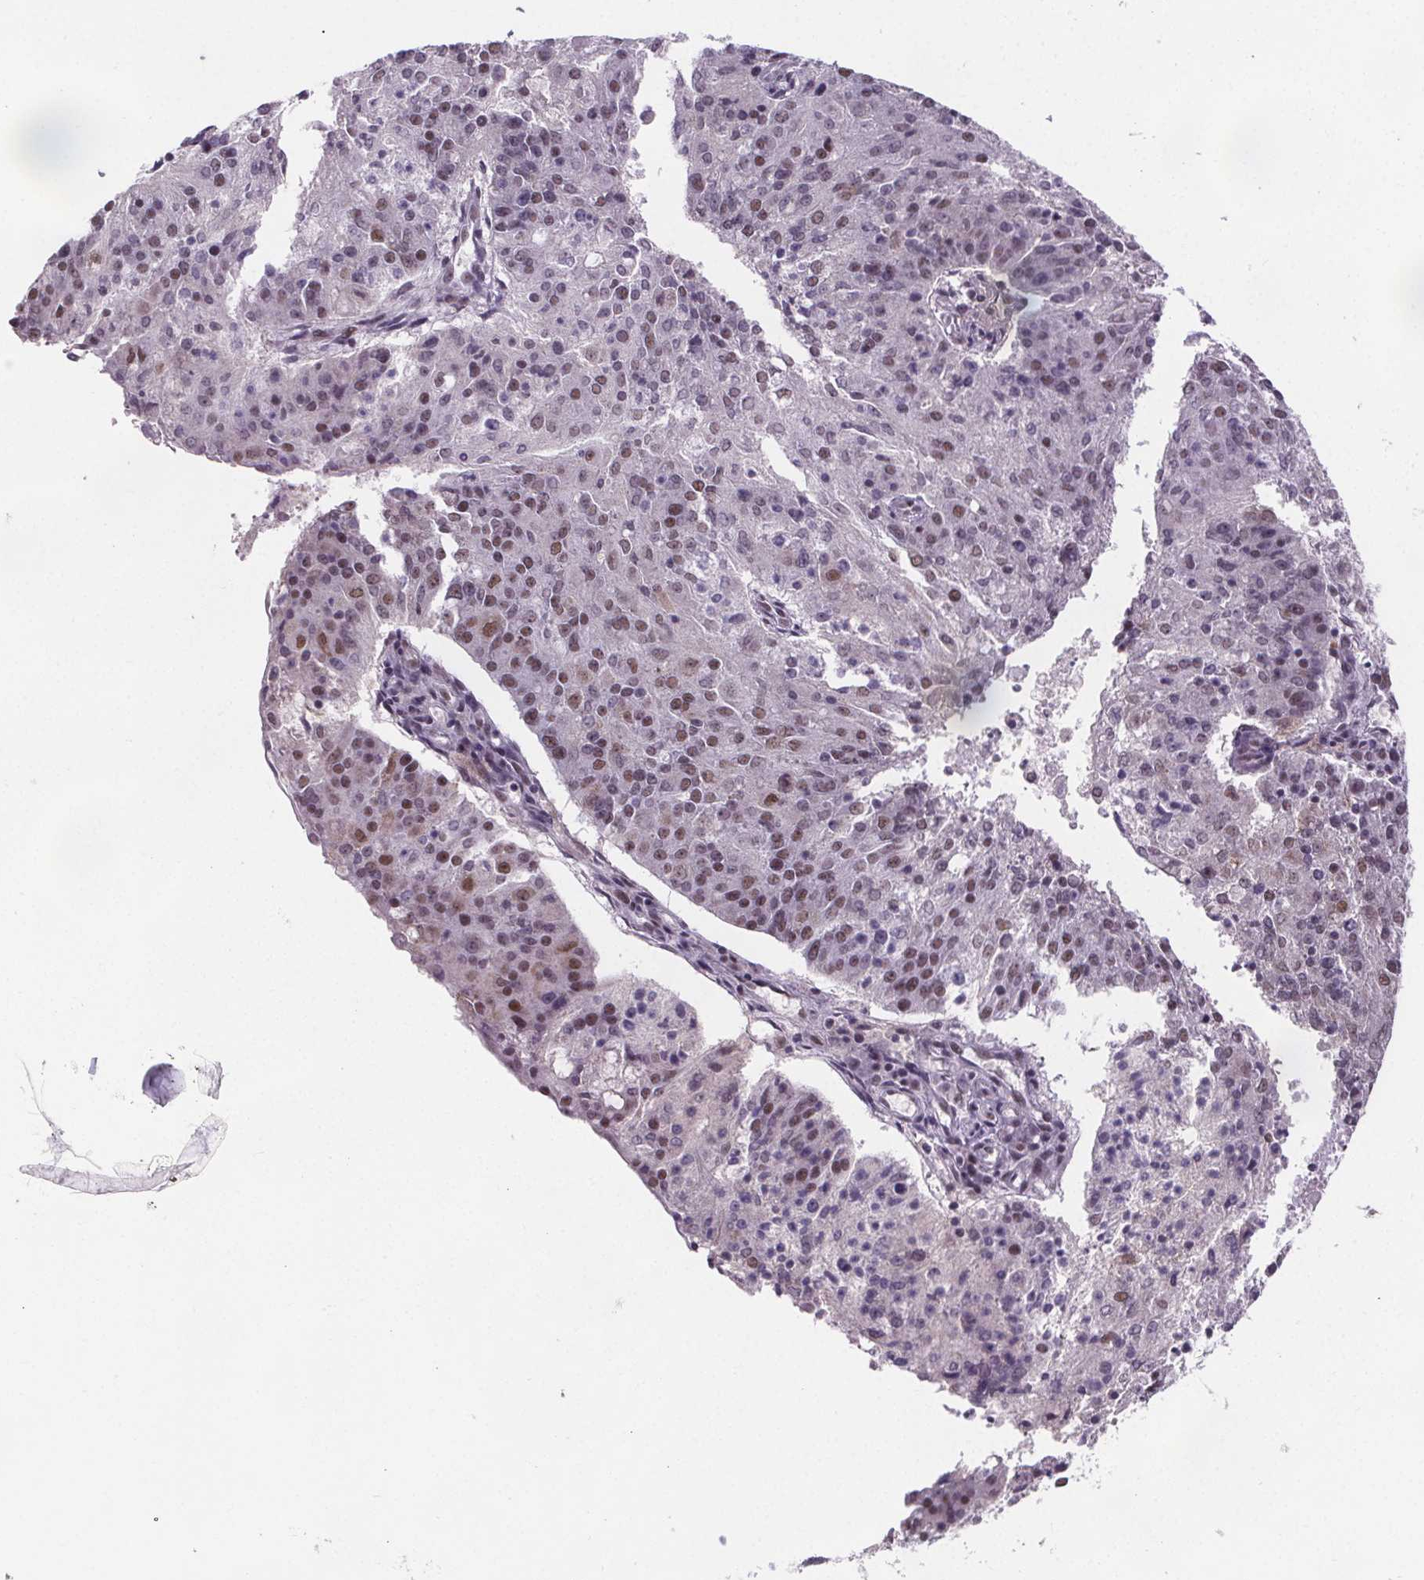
{"staining": {"intensity": "moderate", "quantity": "<25%", "location": "nuclear"}, "tissue": "endometrial cancer", "cell_type": "Tumor cells", "image_type": "cancer", "snomed": [{"axis": "morphology", "description": "Adenocarcinoma, NOS"}, {"axis": "topography", "description": "Endometrium"}], "caption": "DAB immunohistochemical staining of human endometrial adenocarcinoma demonstrates moderate nuclear protein positivity in approximately <25% of tumor cells. The staining was performed using DAB, with brown indicating positive protein expression. Nuclei are stained blue with hematoxylin.", "gene": "ZNF572", "patient": {"sex": "female", "age": 82}}